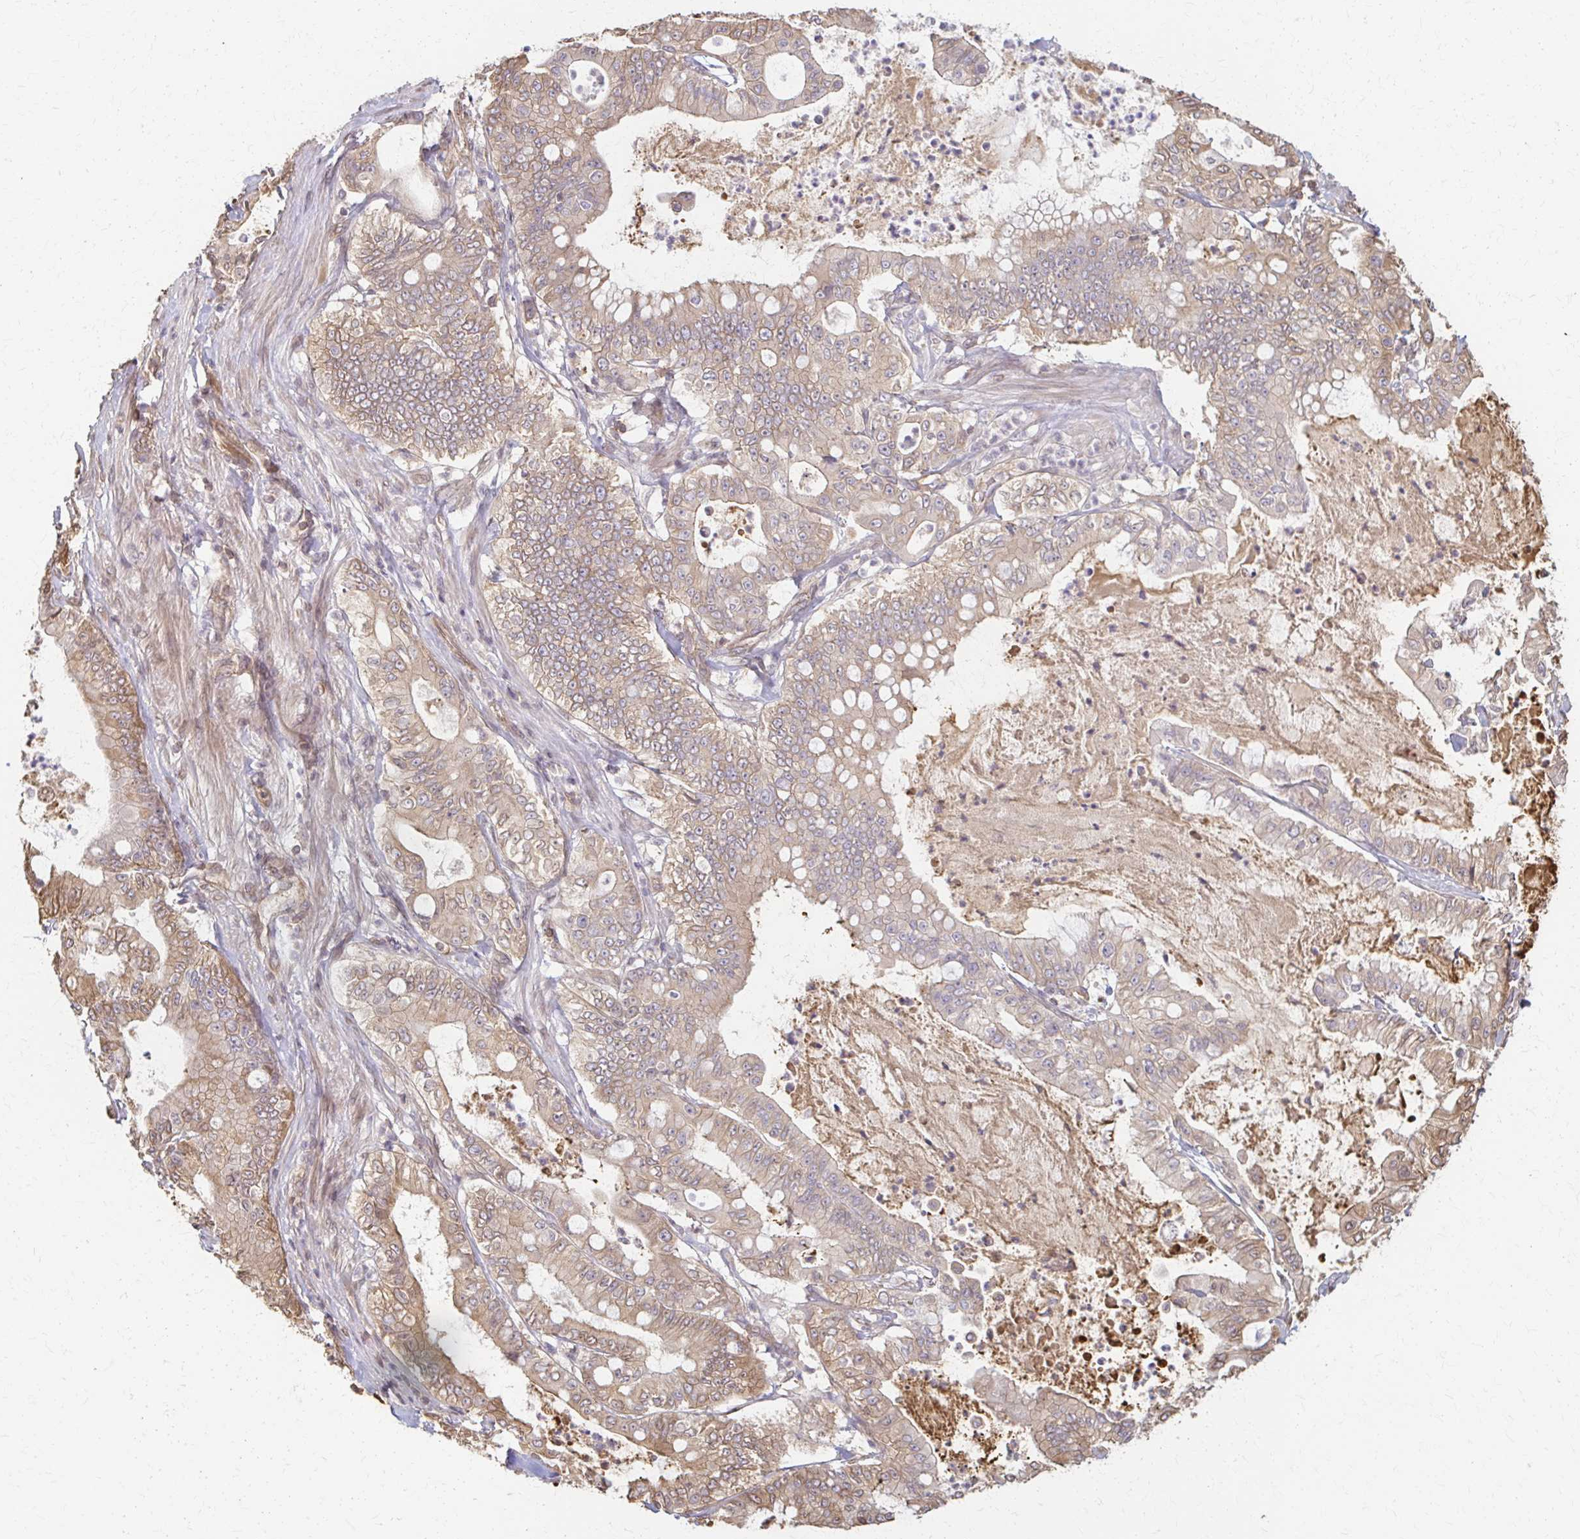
{"staining": {"intensity": "weak", "quantity": "25%-75%", "location": "cytoplasmic/membranous"}, "tissue": "pancreatic cancer", "cell_type": "Tumor cells", "image_type": "cancer", "snomed": [{"axis": "morphology", "description": "Adenocarcinoma, NOS"}, {"axis": "topography", "description": "Pancreas"}], "caption": "DAB immunohistochemical staining of pancreatic cancer (adenocarcinoma) reveals weak cytoplasmic/membranous protein positivity in about 25%-75% of tumor cells.", "gene": "ARHGAP35", "patient": {"sex": "male", "age": 71}}